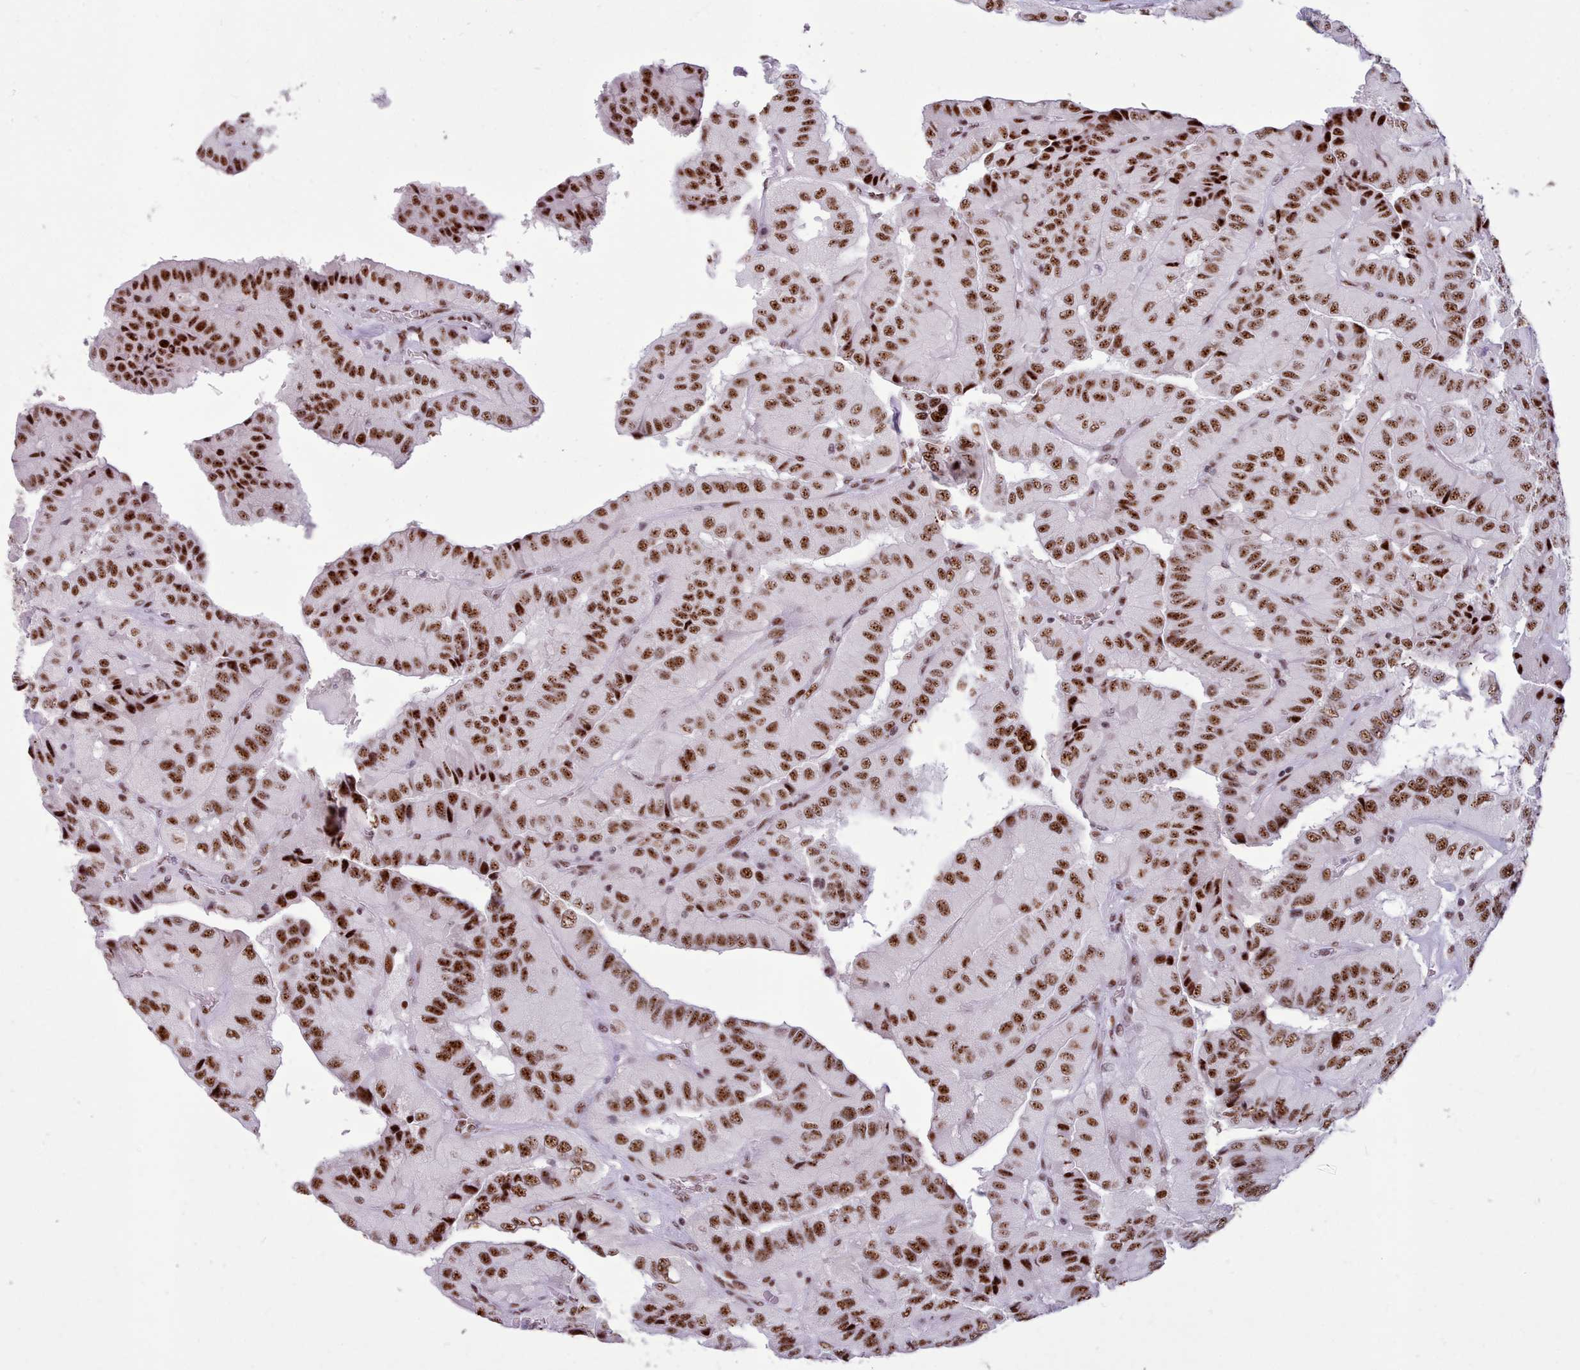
{"staining": {"intensity": "strong", "quantity": ">75%", "location": "nuclear"}, "tissue": "thyroid cancer", "cell_type": "Tumor cells", "image_type": "cancer", "snomed": [{"axis": "morphology", "description": "Normal tissue, NOS"}, {"axis": "morphology", "description": "Papillary adenocarcinoma, NOS"}, {"axis": "topography", "description": "Thyroid gland"}], "caption": "A high-resolution photomicrograph shows IHC staining of thyroid cancer, which displays strong nuclear expression in about >75% of tumor cells.", "gene": "TMEM35B", "patient": {"sex": "female", "age": 59}}